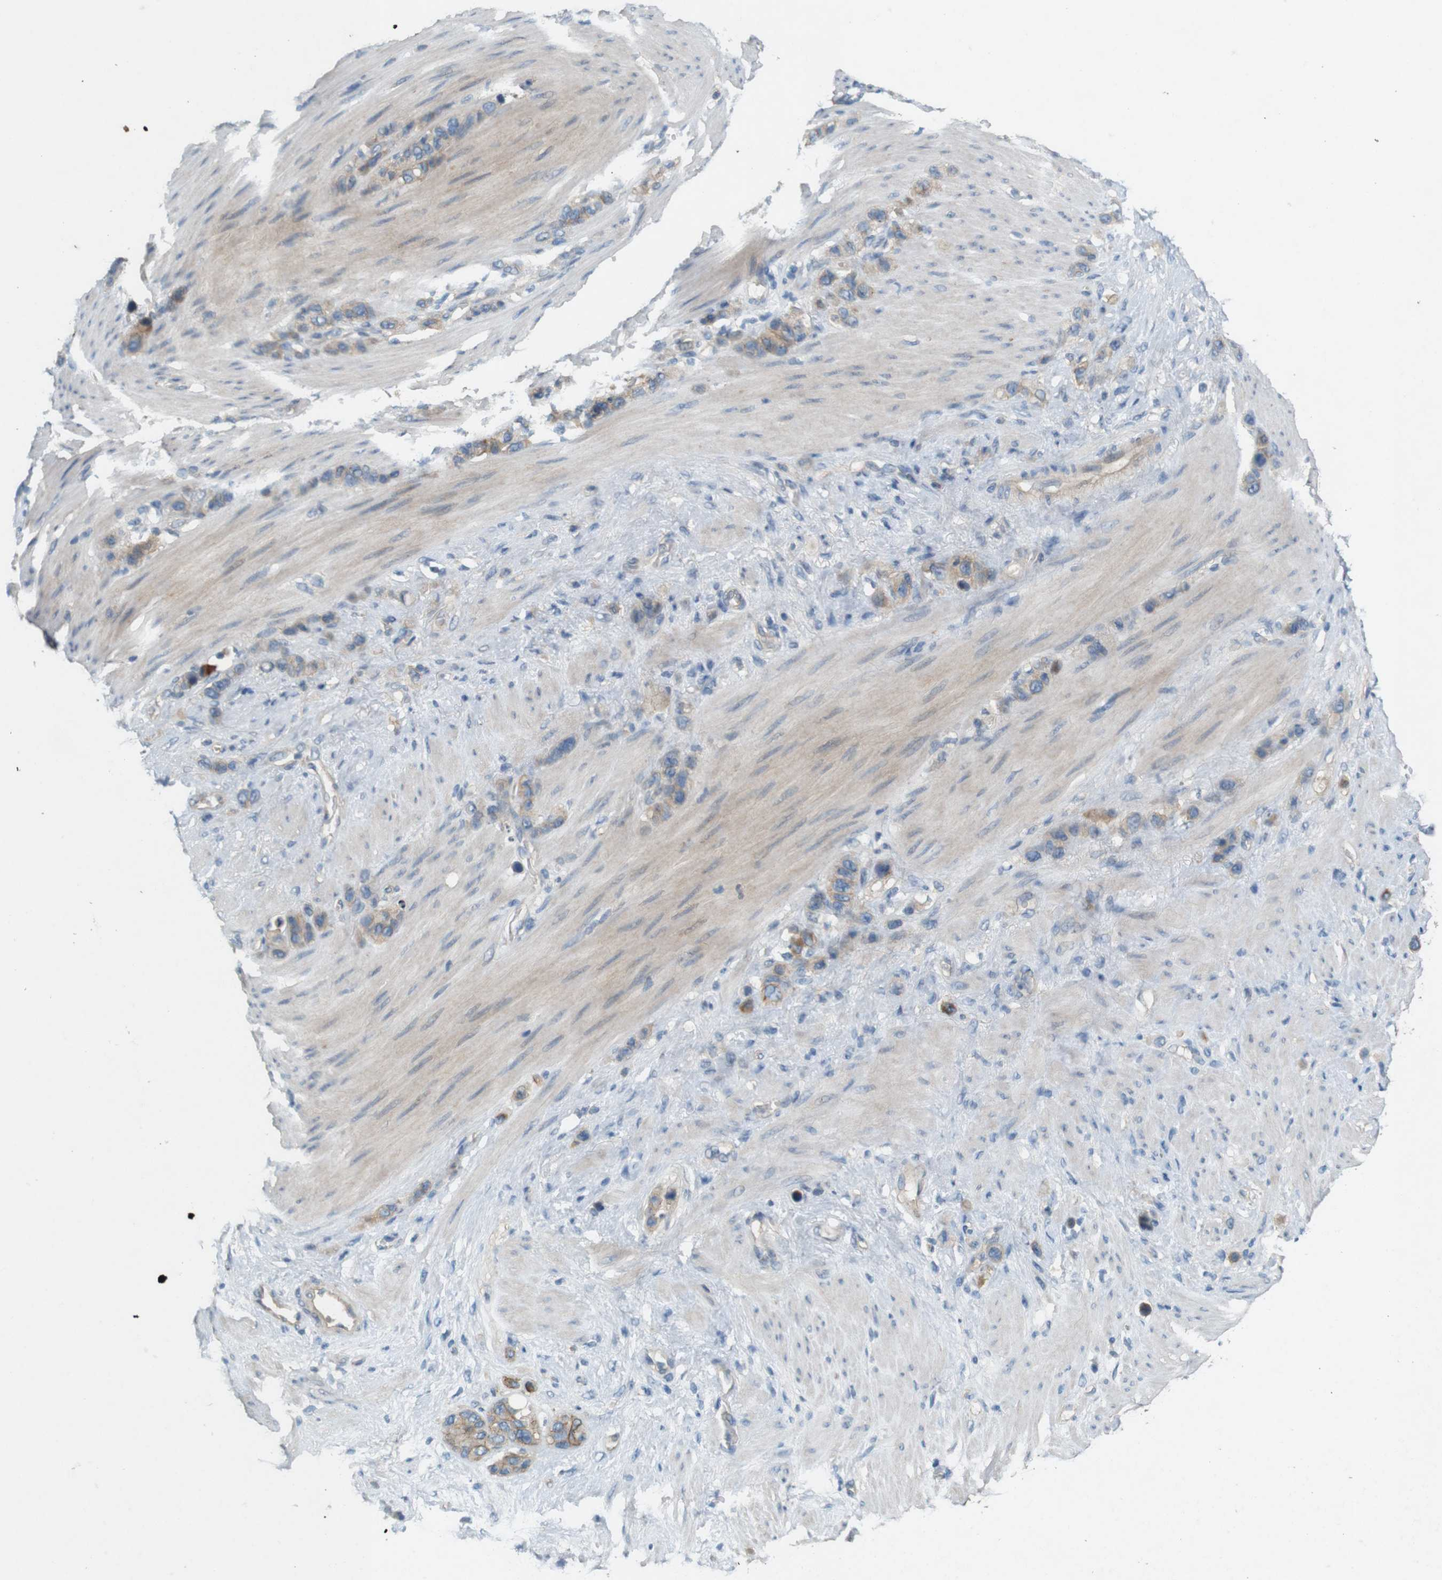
{"staining": {"intensity": "weak", "quantity": ">75%", "location": "cytoplasmic/membranous"}, "tissue": "stomach cancer", "cell_type": "Tumor cells", "image_type": "cancer", "snomed": [{"axis": "morphology", "description": "Adenocarcinoma, NOS"}, {"axis": "morphology", "description": "Adenocarcinoma, High grade"}, {"axis": "topography", "description": "Stomach, upper"}, {"axis": "topography", "description": "Stomach, lower"}], "caption": "Protein expression by immunohistochemistry shows weak cytoplasmic/membranous expression in about >75% of tumor cells in stomach cancer (high-grade adenocarcinoma).", "gene": "PVR", "patient": {"sex": "female", "age": 65}}